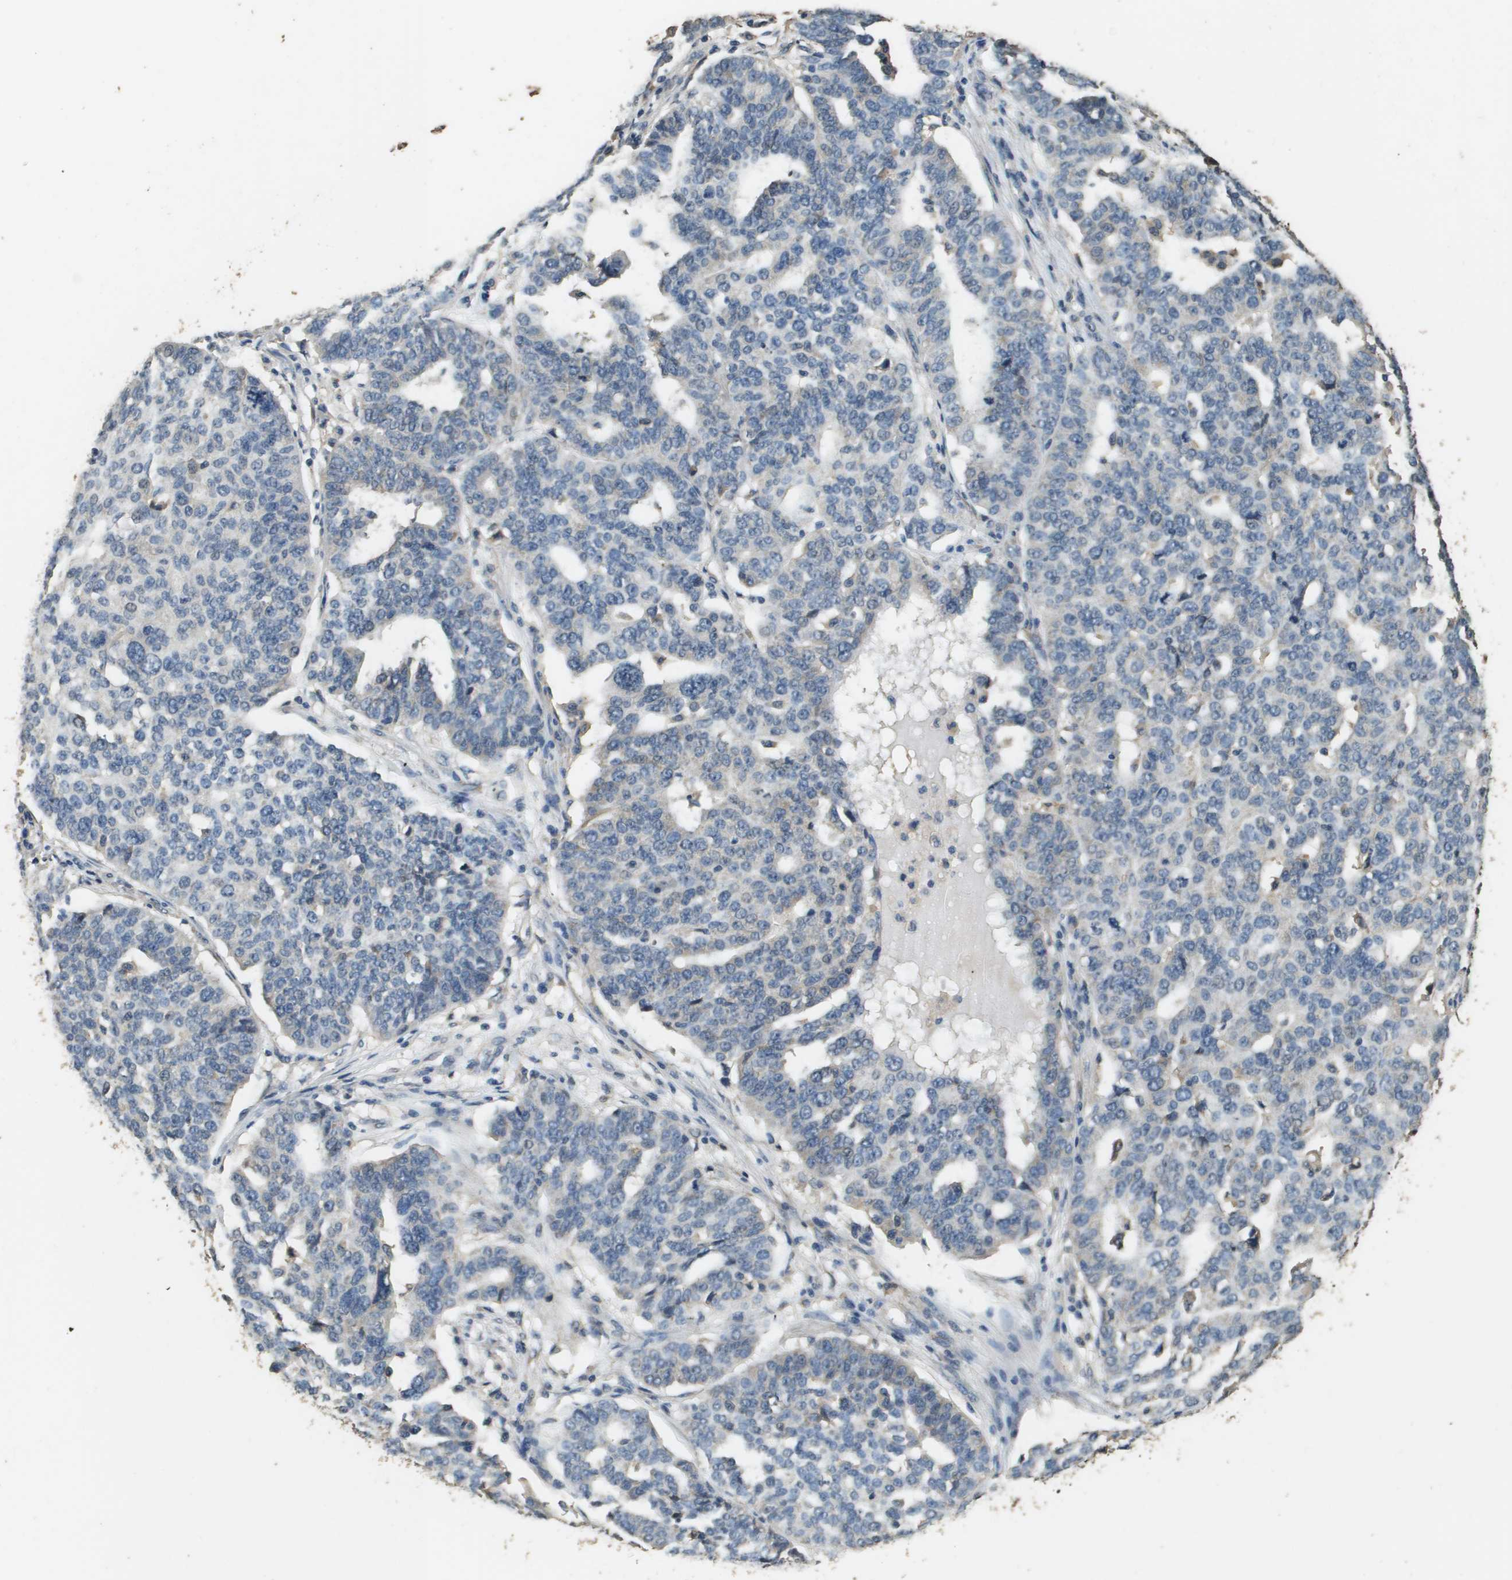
{"staining": {"intensity": "negative", "quantity": "none", "location": "none"}, "tissue": "ovarian cancer", "cell_type": "Tumor cells", "image_type": "cancer", "snomed": [{"axis": "morphology", "description": "Cystadenocarcinoma, serous, NOS"}, {"axis": "topography", "description": "Ovary"}], "caption": "Histopathology image shows no significant protein staining in tumor cells of ovarian cancer (serous cystadenocarcinoma).", "gene": "RAB6B", "patient": {"sex": "female", "age": 59}}